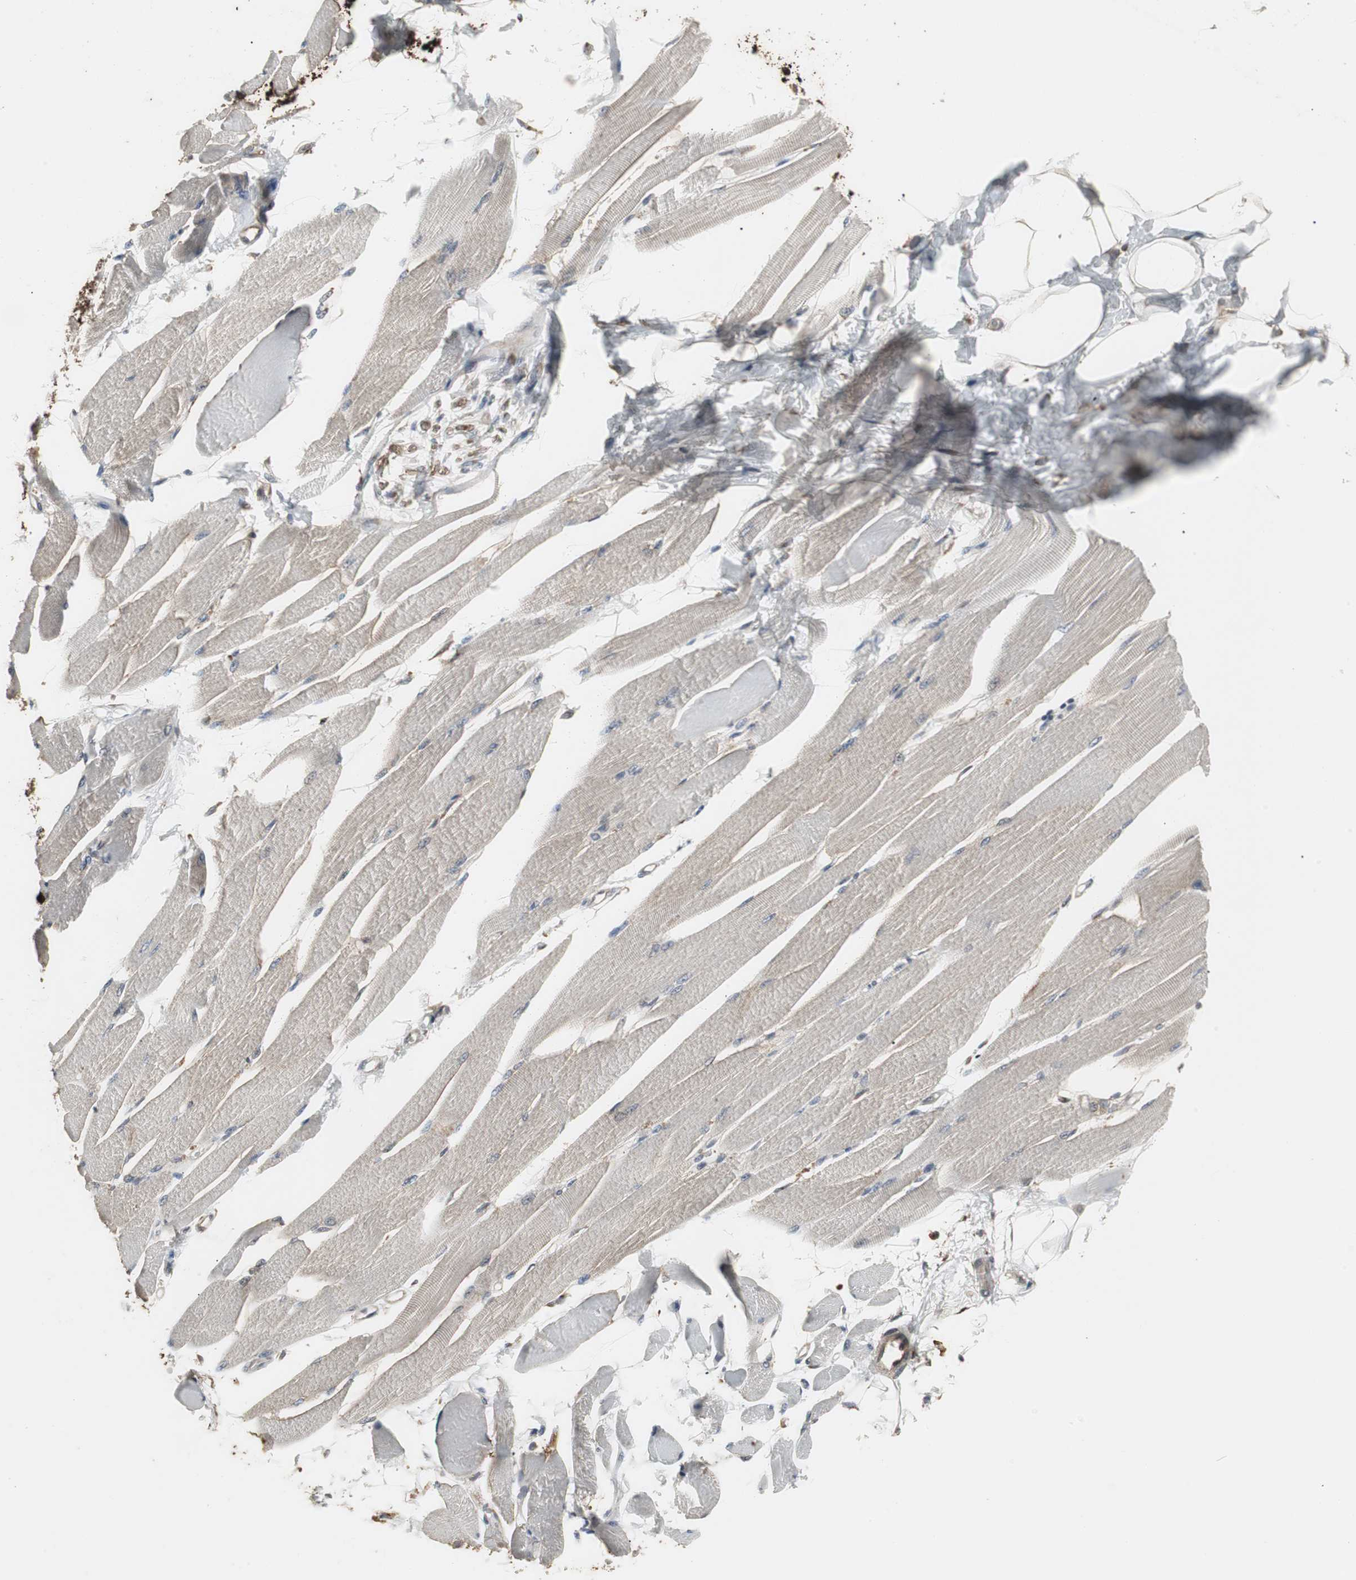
{"staining": {"intensity": "weak", "quantity": "25%-75%", "location": "cytoplasmic/membranous"}, "tissue": "skeletal muscle", "cell_type": "Myocytes", "image_type": "normal", "snomed": [{"axis": "morphology", "description": "Normal tissue, NOS"}, {"axis": "topography", "description": "Skeletal muscle"}, {"axis": "topography", "description": "Peripheral nerve tissue"}], "caption": "Approximately 25%-75% of myocytes in unremarkable human skeletal muscle exhibit weak cytoplasmic/membranous protein expression as visualized by brown immunohistochemical staining.", "gene": "ATP2B2", "patient": {"sex": "female", "age": 84}}